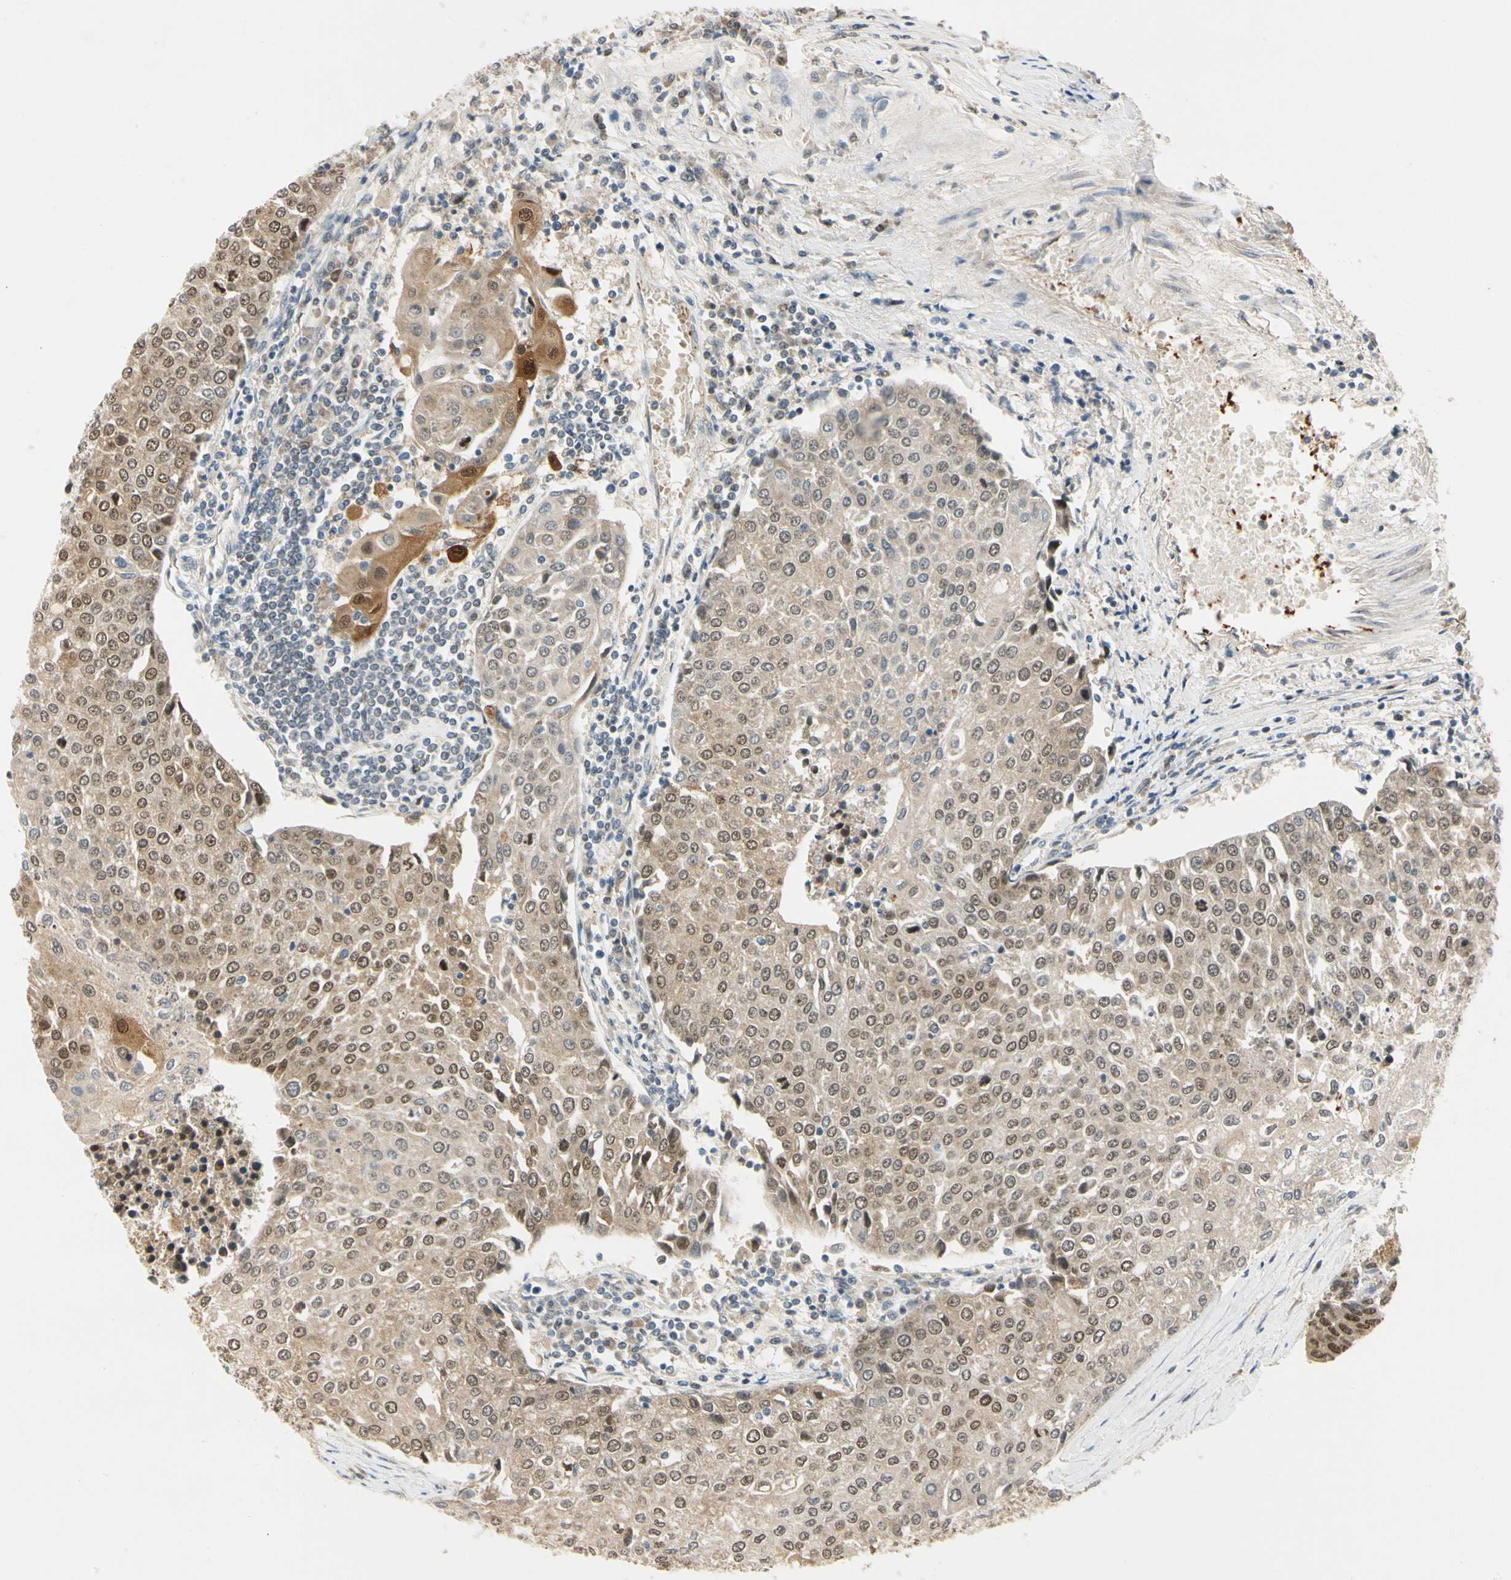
{"staining": {"intensity": "moderate", "quantity": ">75%", "location": "cytoplasmic/membranous,nuclear"}, "tissue": "urothelial cancer", "cell_type": "Tumor cells", "image_type": "cancer", "snomed": [{"axis": "morphology", "description": "Urothelial carcinoma, High grade"}, {"axis": "topography", "description": "Urinary bladder"}], "caption": "Urothelial cancer stained with DAB immunohistochemistry reveals medium levels of moderate cytoplasmic/membranous and nuclear staining in approximately >75% of tumor cells.", "gene": "RIOX2", "patient": {"sex": "female", "age": 85}}